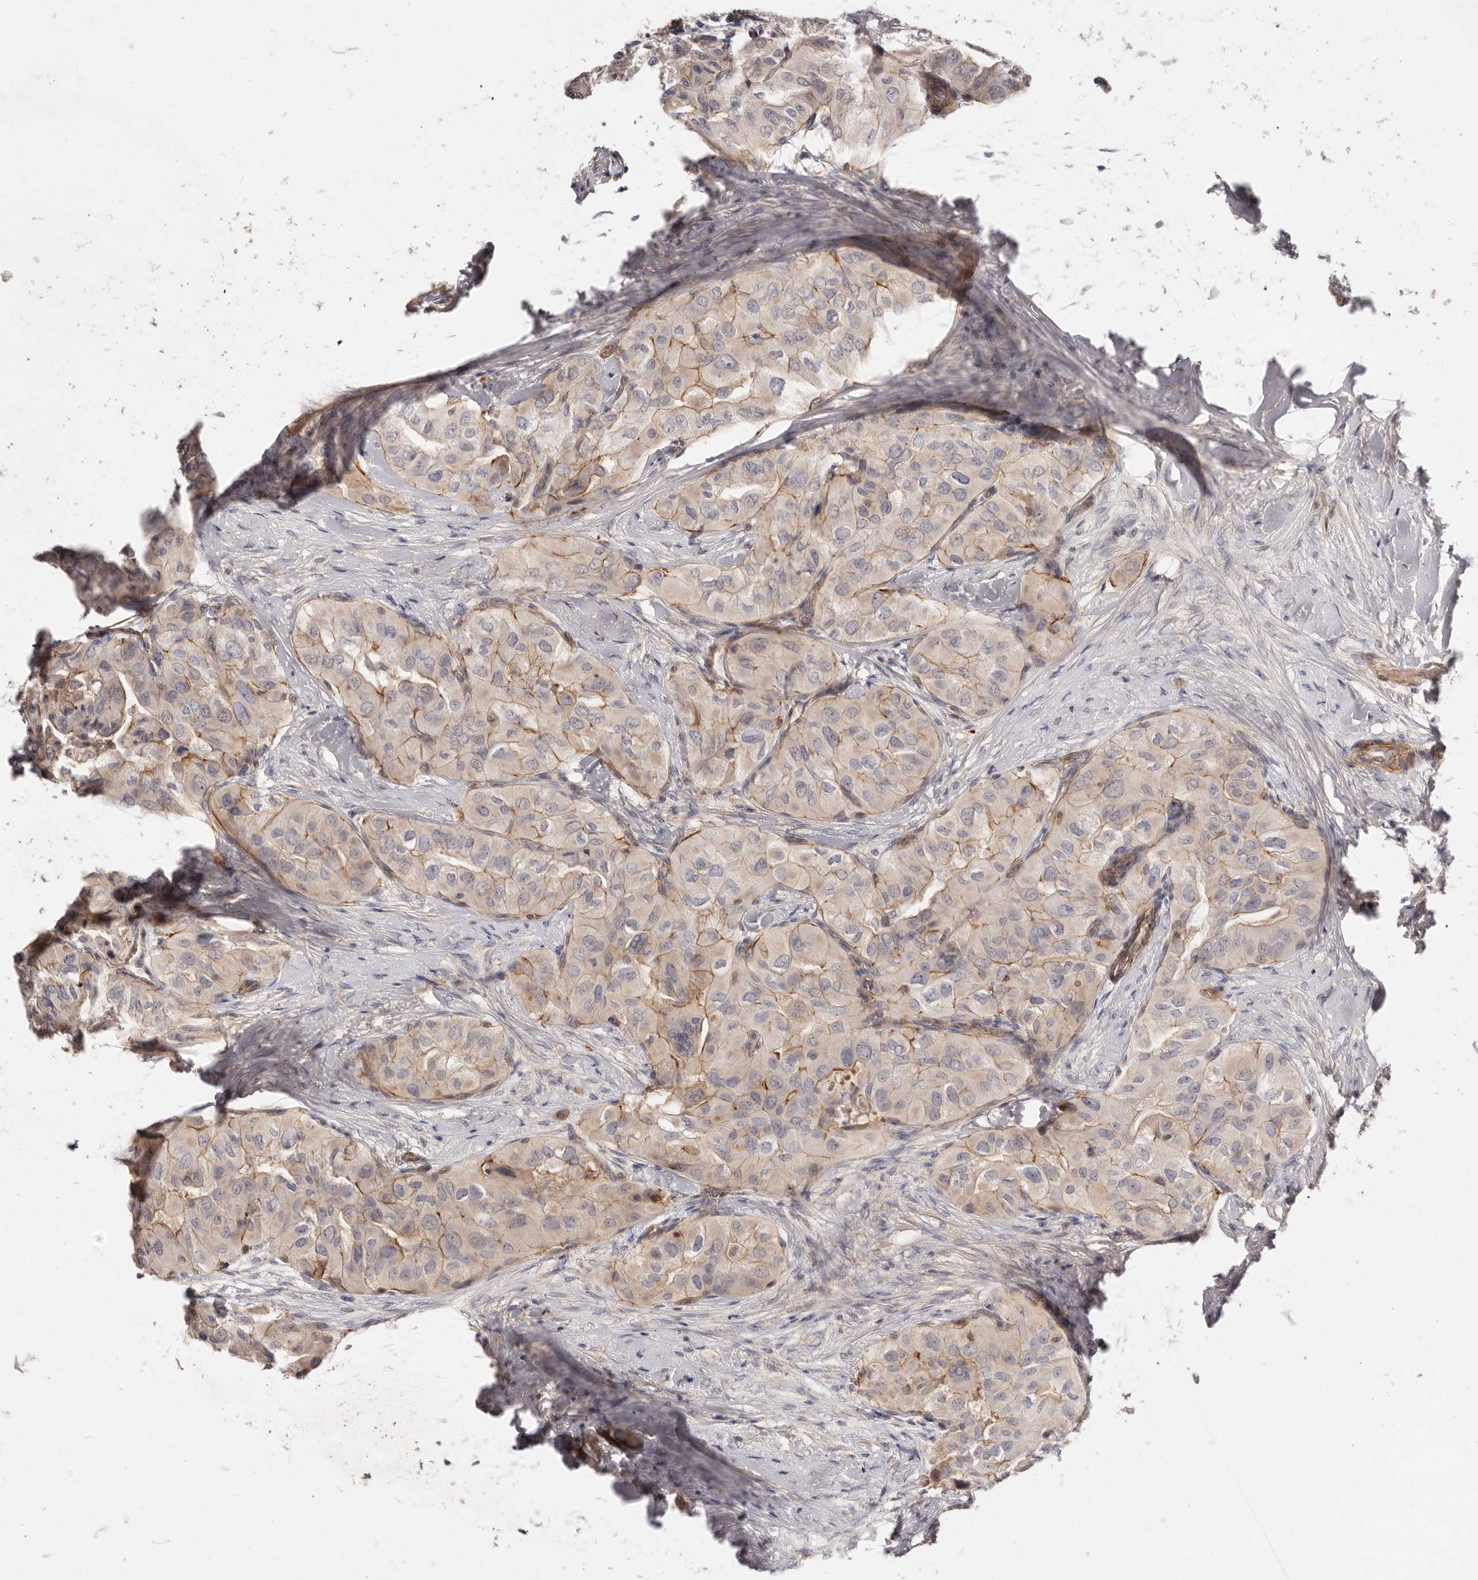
{"staining": {"intensity": "moderate", "quantity": ">75%", "location": "cytoplasmic/membranous"}, "tissue": "thyroid cancer", "cell_type": "Tumor cells", "image_type": "cancer", "snomed": [{"axis": "morphology", "description": "Papillary adenocarcinoma, NOS"}, {"axis": "topography", "description": "Thyroid gland"}], "caption": "Thyroid cancer stained for a protein (brown) exhibits moderate cytoplasmic/membranous positive staining in about >75% of tumor cells.", "gene": "SLC35B2", "patient": {"sex": "female", "age": 59}}